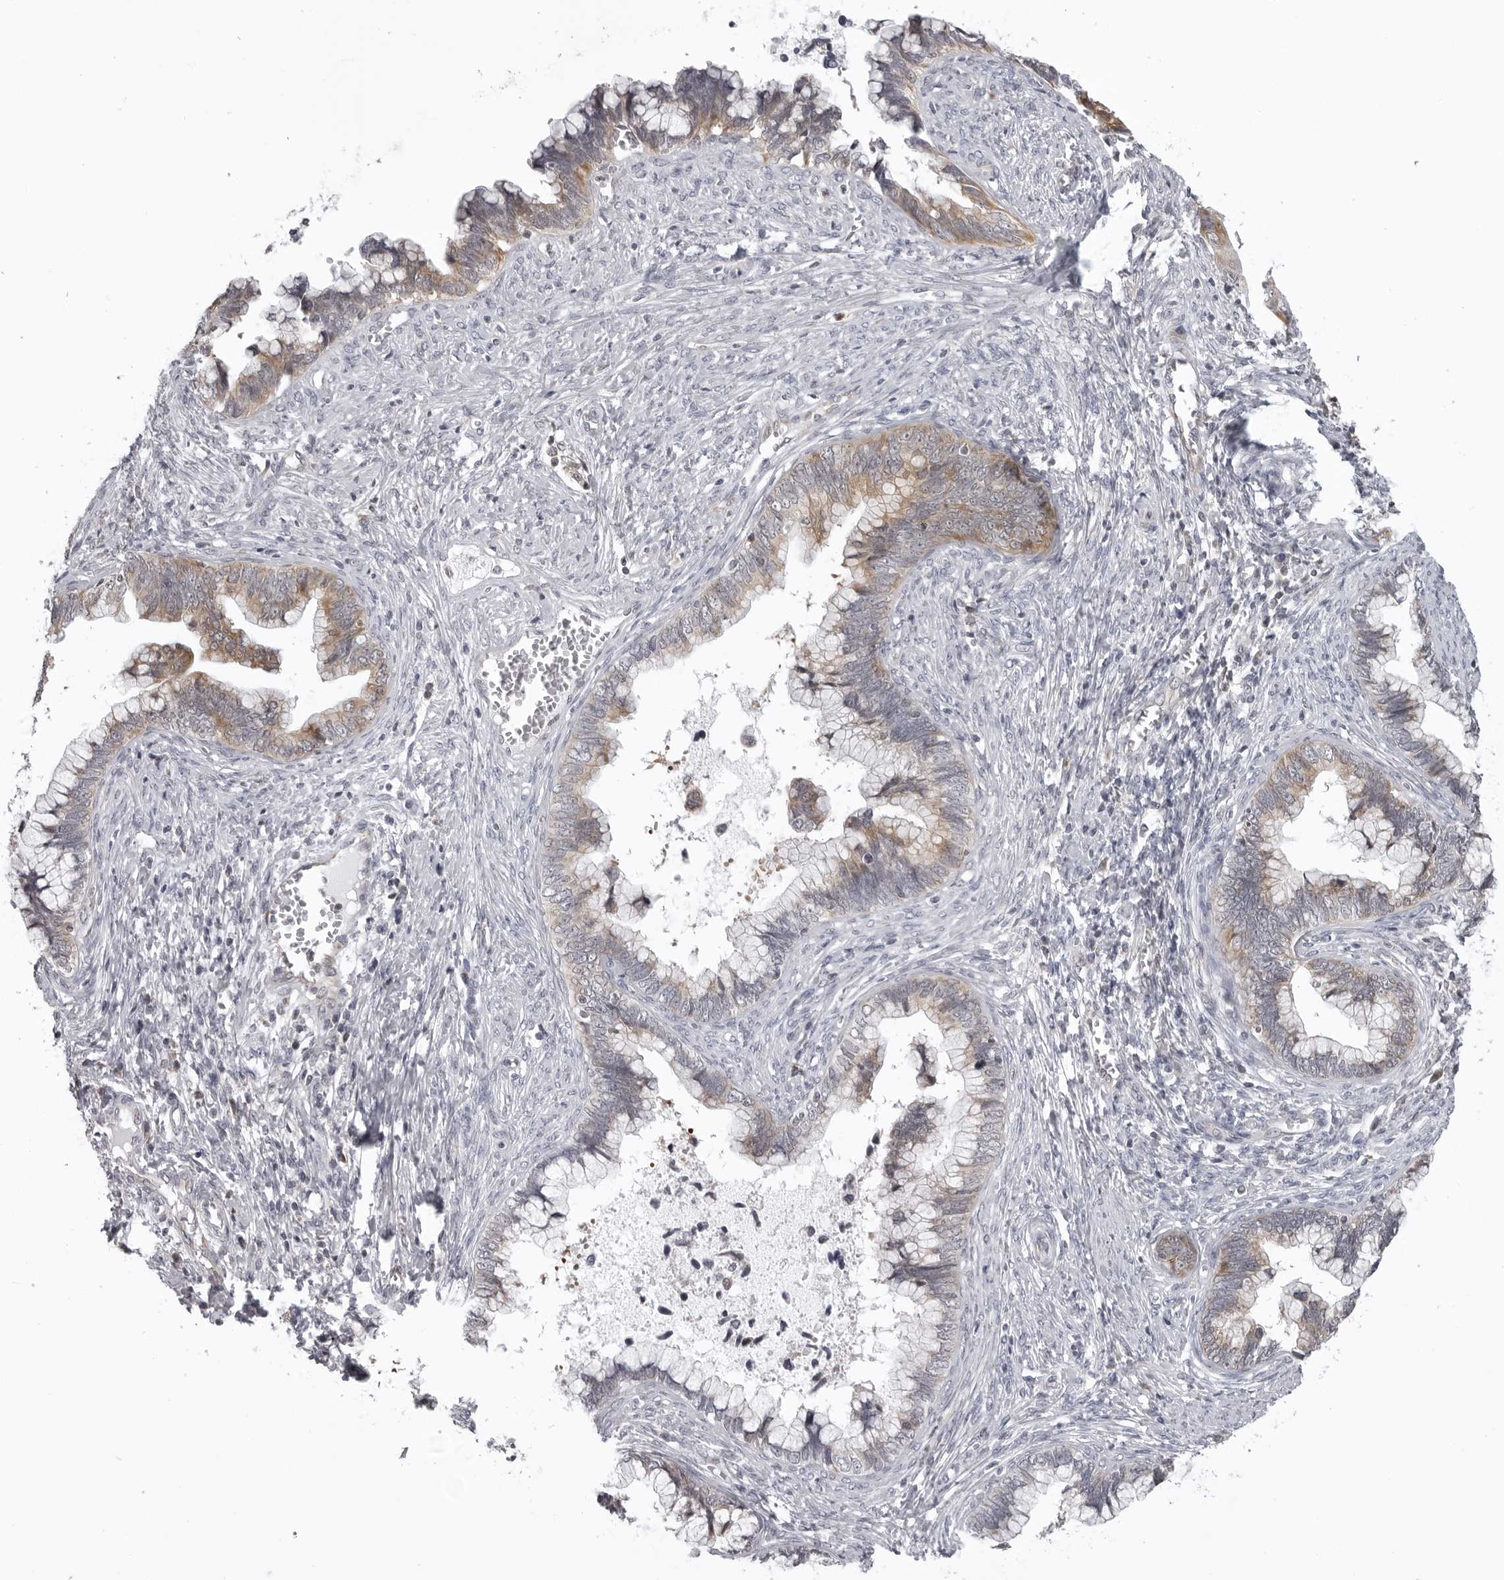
{"staining": {"intensity": "weak", "quantity": "25%-75%", "location": "cytoplasmic/membranous"}, "tissue": "cervical cancer", "cell_type": "Tumor cells", "image_type": "cancer", "snomed": [{"axis": "morphology", "description": "Adenocarcinoma, NOS"}, {"axis": "topography", "description": "Cervix"}], "caption": "IHC staining of cervical cancer (adenocarcinoma), which demonstrates low levels of weak cytoplasmic/membranous positivity in about 25%-75% of tumor cells indicating weak cytoplasmic/membranous protein staining. The staining was performed using DAB (brown) for protein detection and nuclei were counterstained in hematoxylin (blue).", "gene": "MRPS15", "patient": {"sex": "female", "age": 44}}